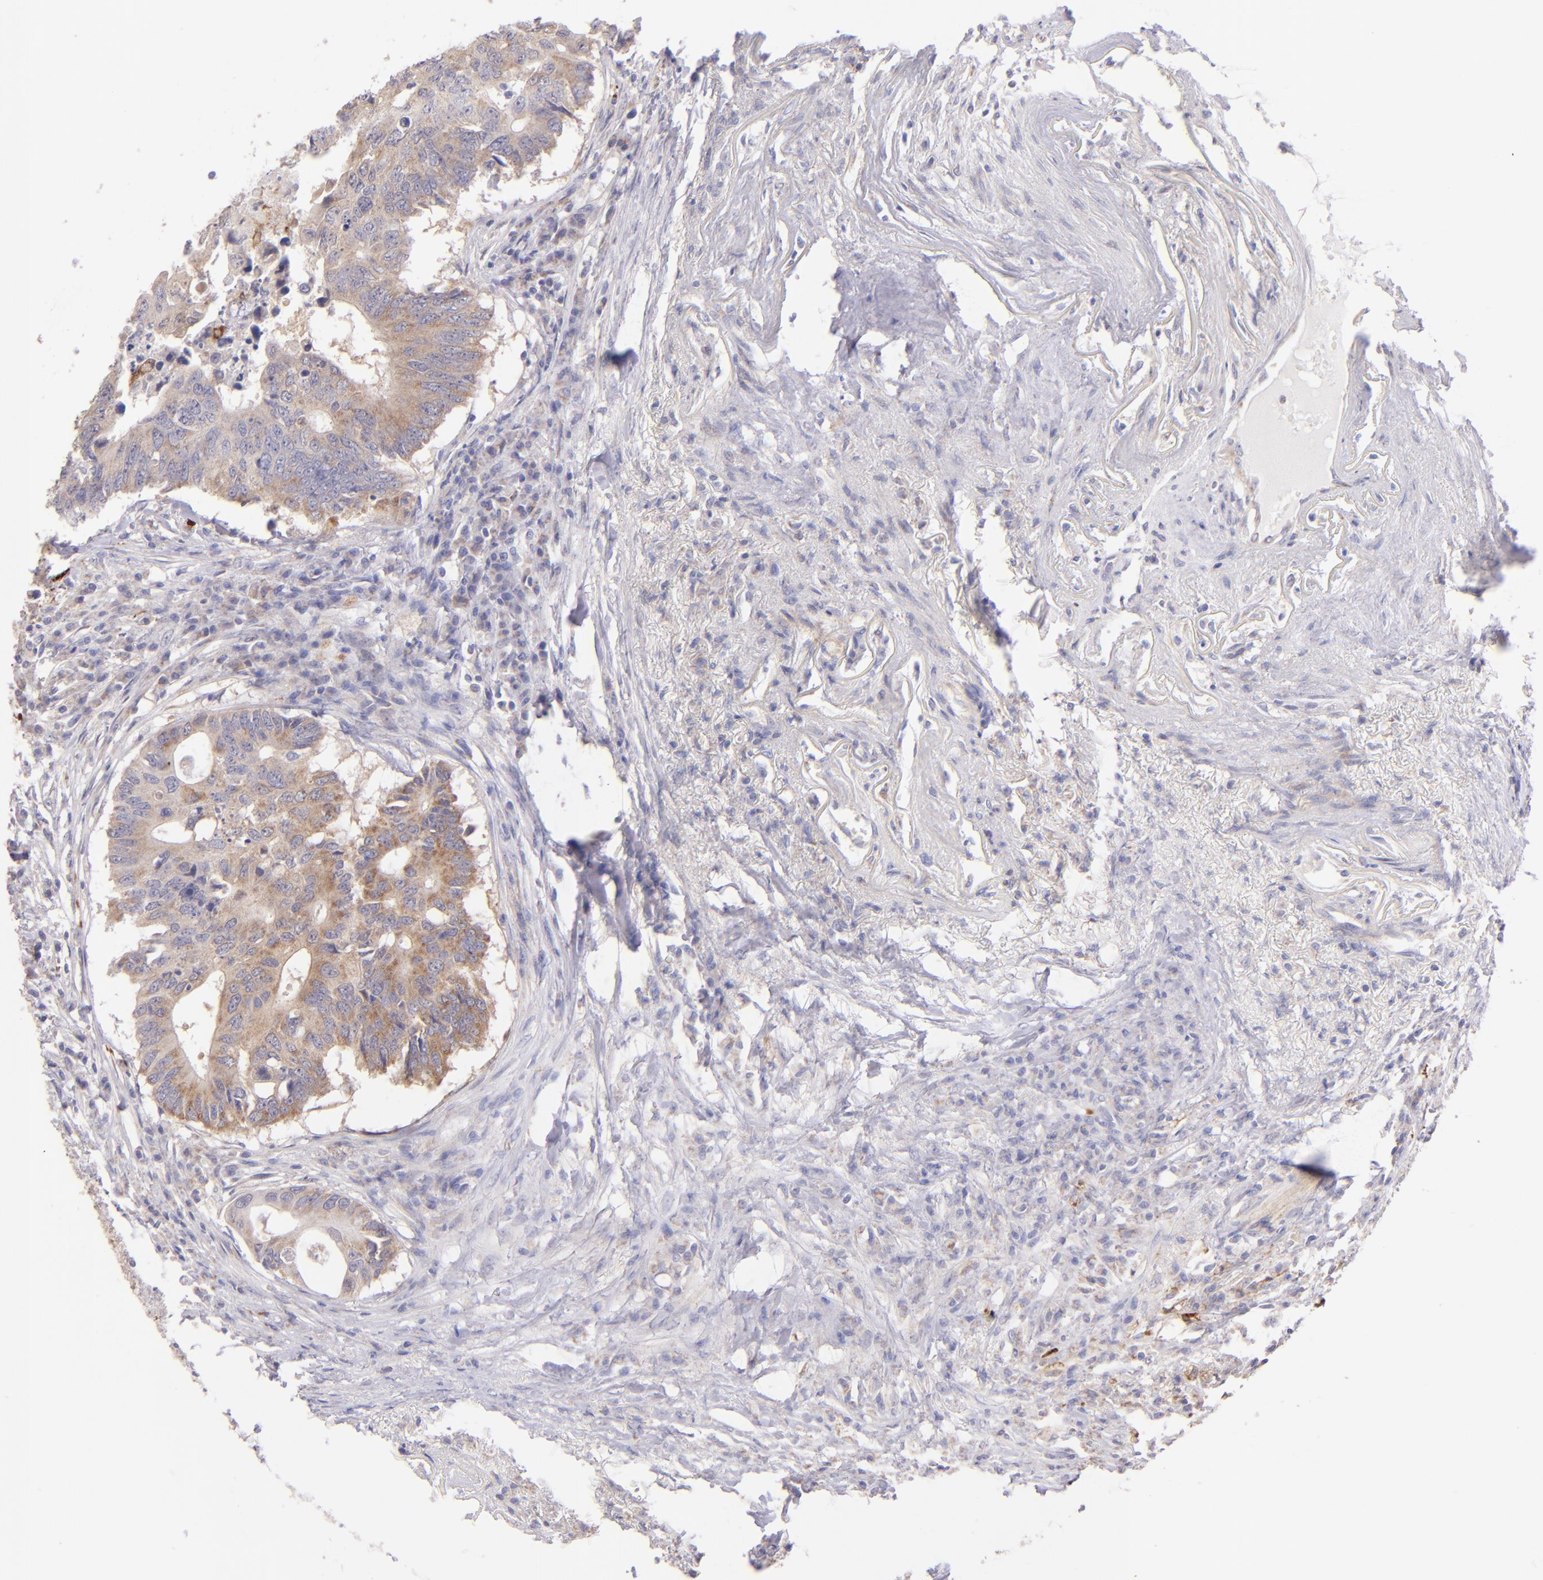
{"staining": {"intensity": "weak", "quantity": ">75%", "location": "cytoplasmic/membranous"}, "tissue": "colorectal cancer", "cell_type": "Tumor cells", "image_type": "cancer", "snomed": [{"axis": "morphology", "description": "Adenocarcinoma, NOS"}, {"axis": "topography", "description": "Colon"}], "caption": "Adenocarcinoma (colorectal) stained for a protein demonstrates weak cytoplasmic/membranous positivity in tumor cells. Using DAB (brown) and hematoxylin (blue) stains, captured at high magnification using brightfield microscopy.", "gene": "SH2D4A", "patient": {"sex": "male", "age": 71}}